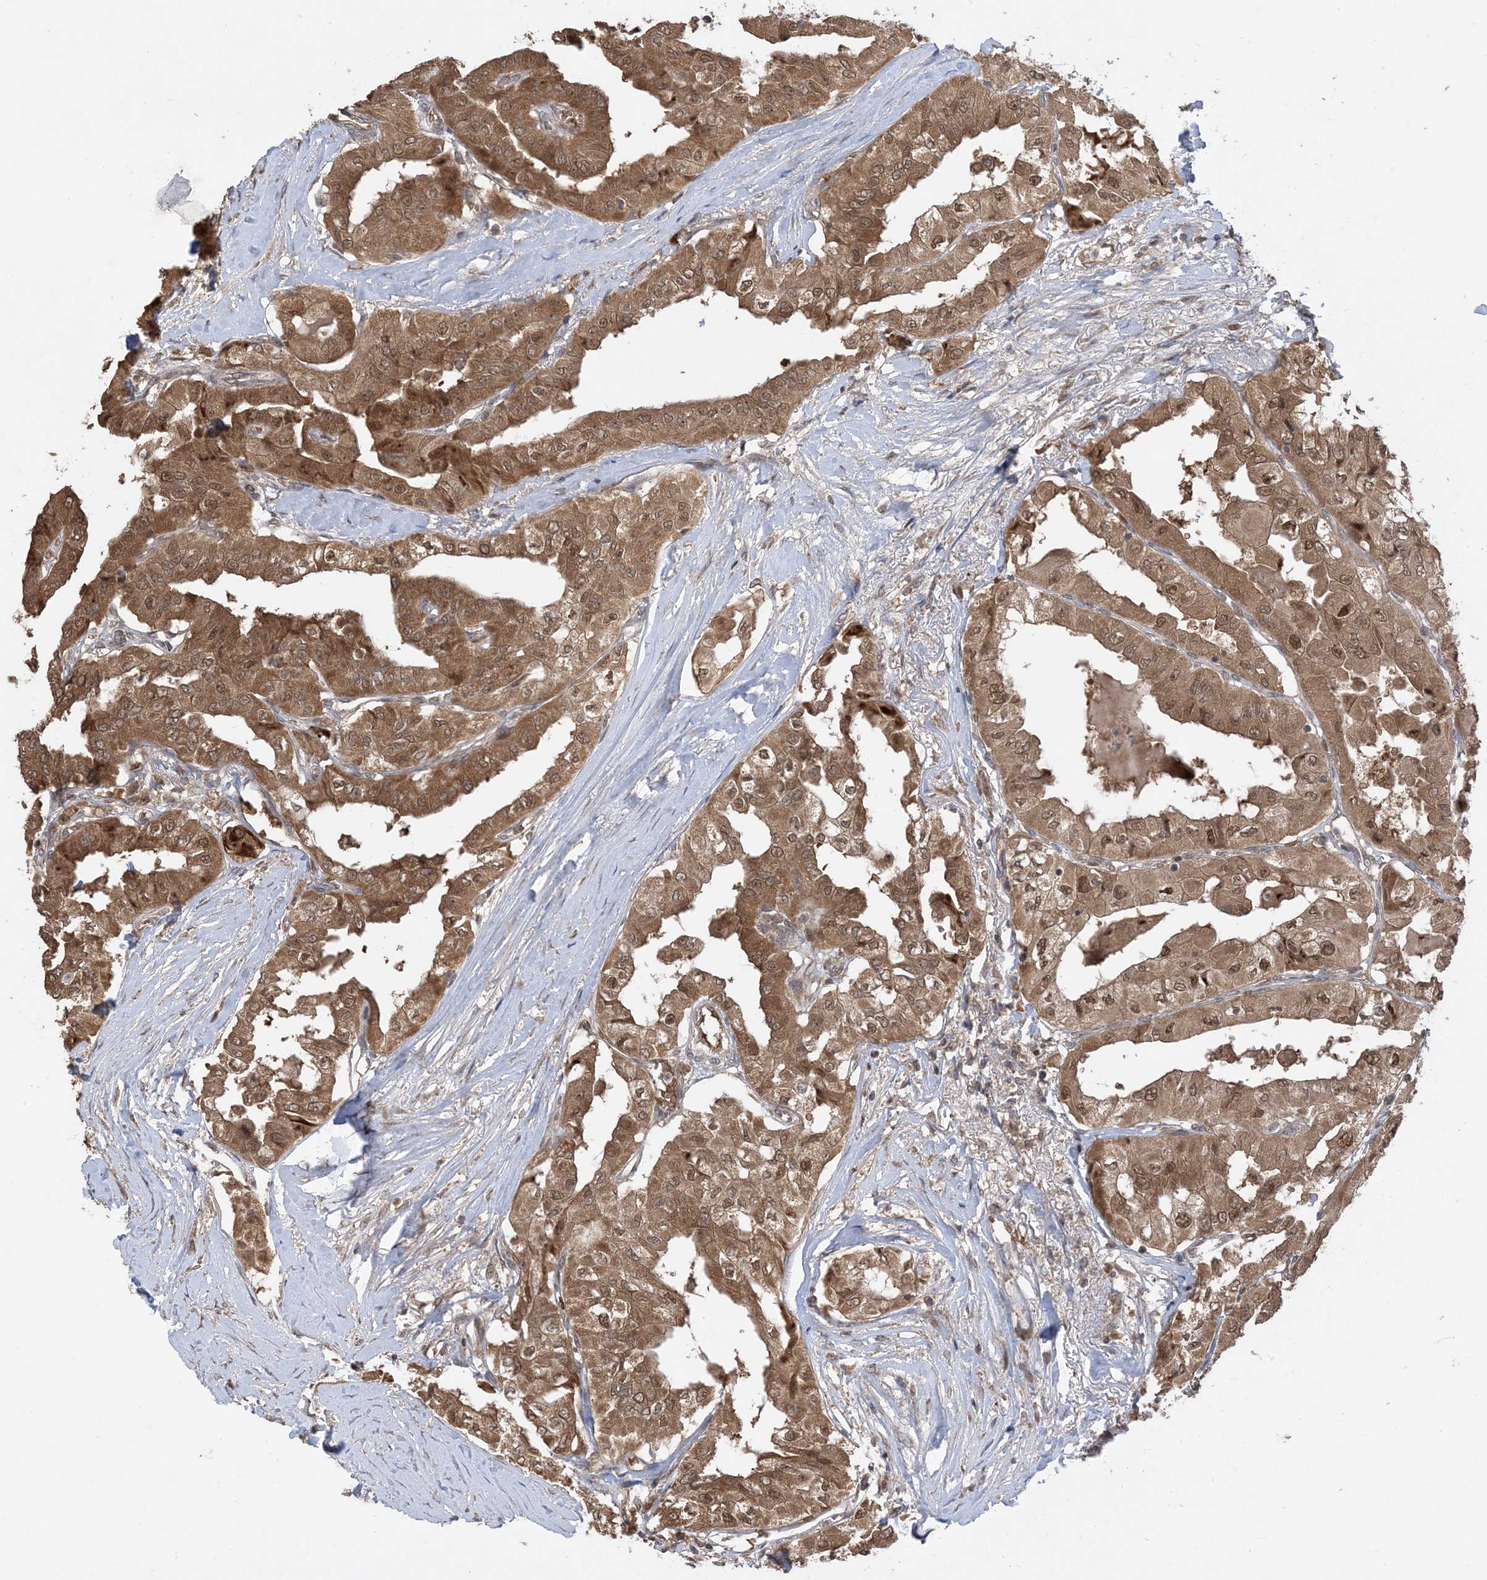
{"staining": {"intensity": "moderate", "quantity": ">75%", "location": "cytoplasmic/membranous,nuclear"}, "tissue": "thyroid cancer", "cell_type": "Tumor cells", "image_type": "cancer", "snomed": [{"axis": "morphology", "description": "Papillary adenocarcinoma, NOS"}, {"axis": "topography", "description": "Thyroid gland"}], "caption": "The micrograph exhibits immunohistochemical staining of thyroid cancer. There is moderate cytoplasmic/membranous and nuclear staining is identified in about >75% of tumor cells. The staining was performed using DAB (3,3'-diaminobenzidine) to visualize the protein expression in brown, while the nuclei were stained in blue with hematoxylin (Magnification: 20x).", "gene": "PUSL1", "patient": {"sex": "female", "age": 59}}